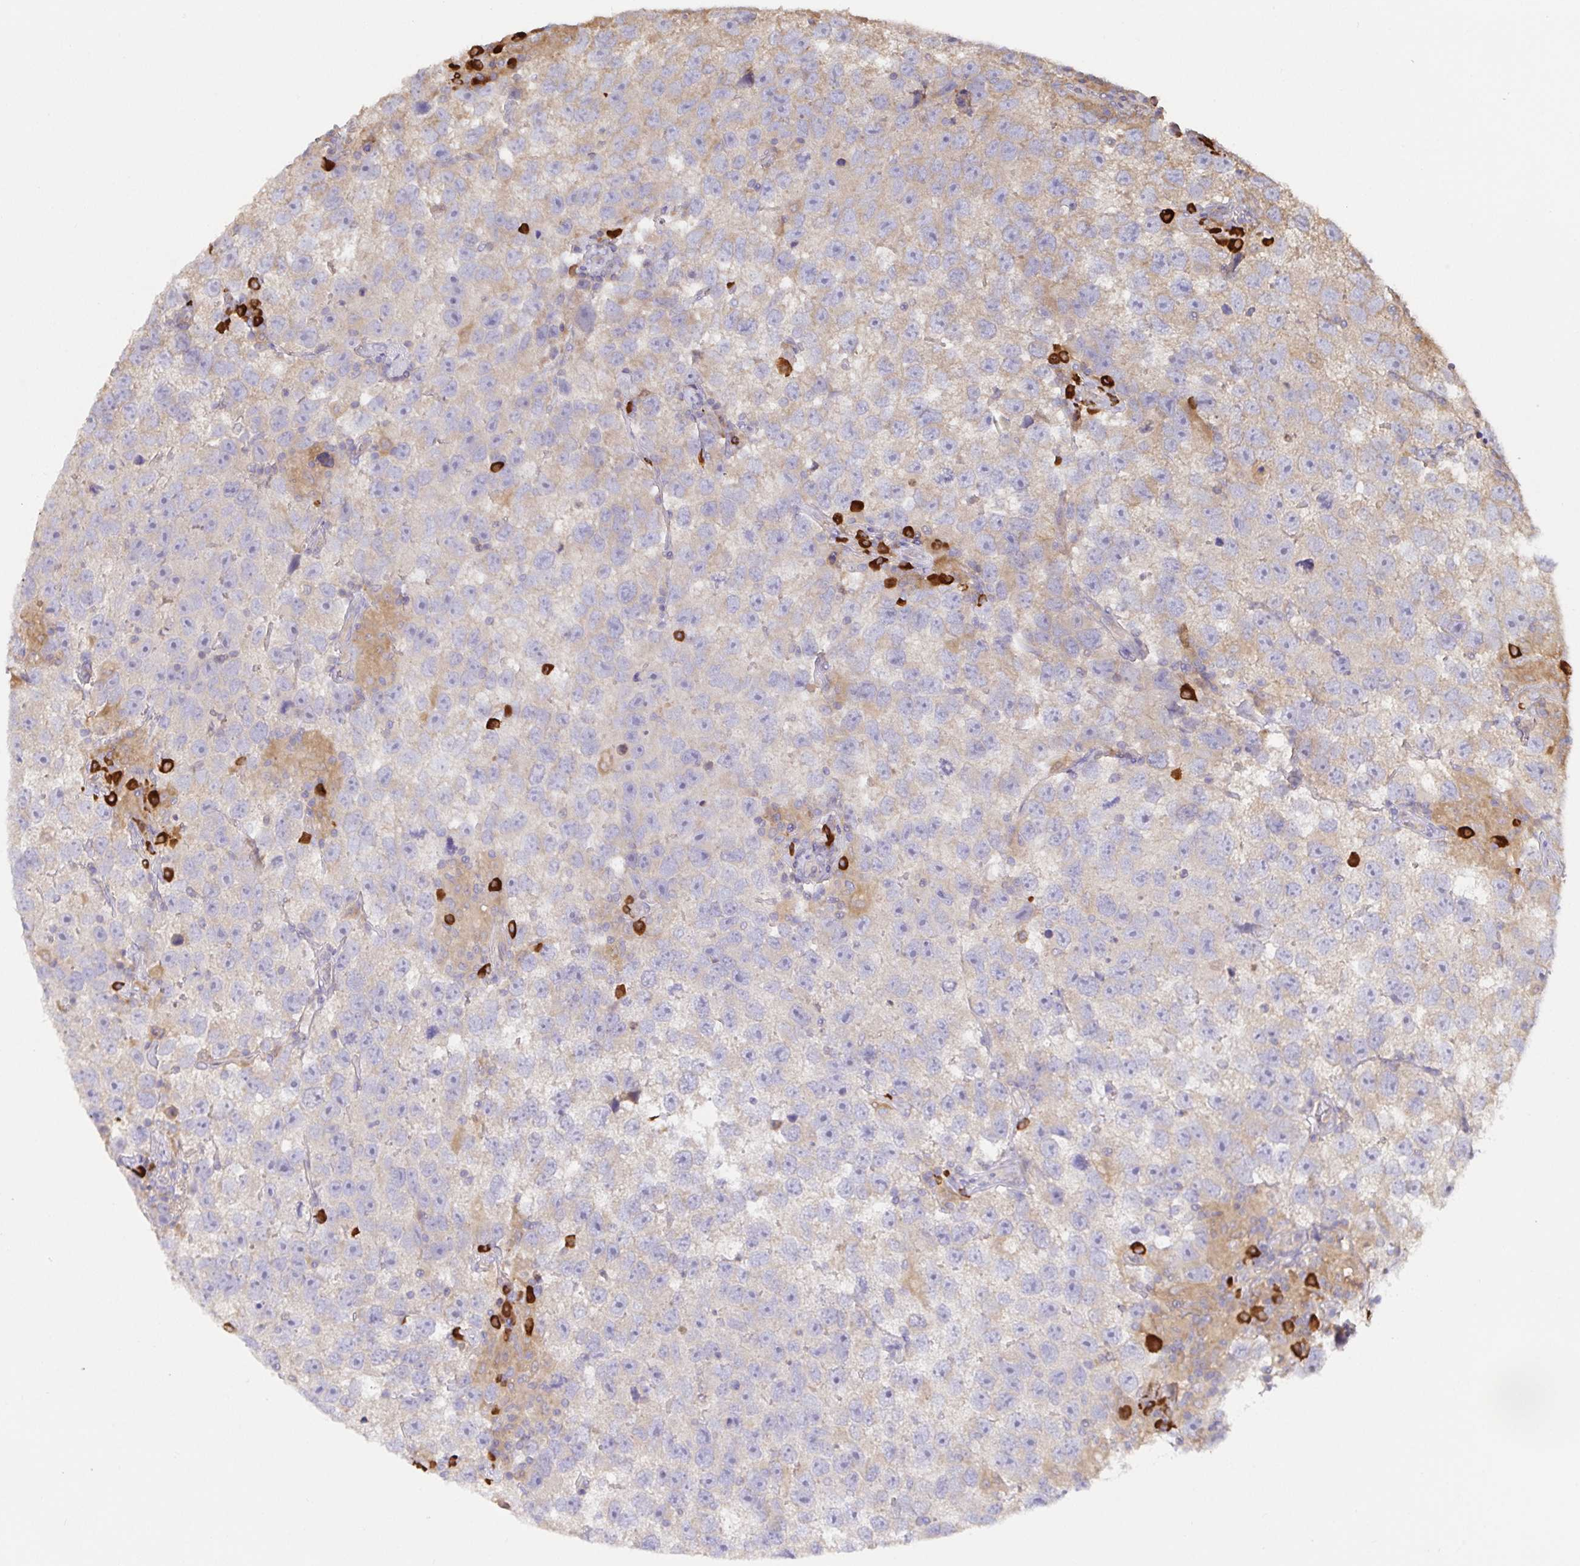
{"staining": {"intensity": "negative", "quantity": "none", "location": "none"}, "tissue": "testis cancer", "cell_type": "Tumor cells", "image_type": "cancer", "snomed": [{"axis": "morphology", "description": "Seminoma, NOS"}, {"axis": "topography", "description": "Testis"}], "caption": "DAB (3,3'-diaminobenzidine) immunohistochemical staining of human seminoma (testis) reveals no significant staining in tumor cells. The staining is performed using DAB brown chromogen with nuclei counter-stained in using hematoxylin.", "gene": "HAGH", "patient": {"sex": "male", "age": 26}}